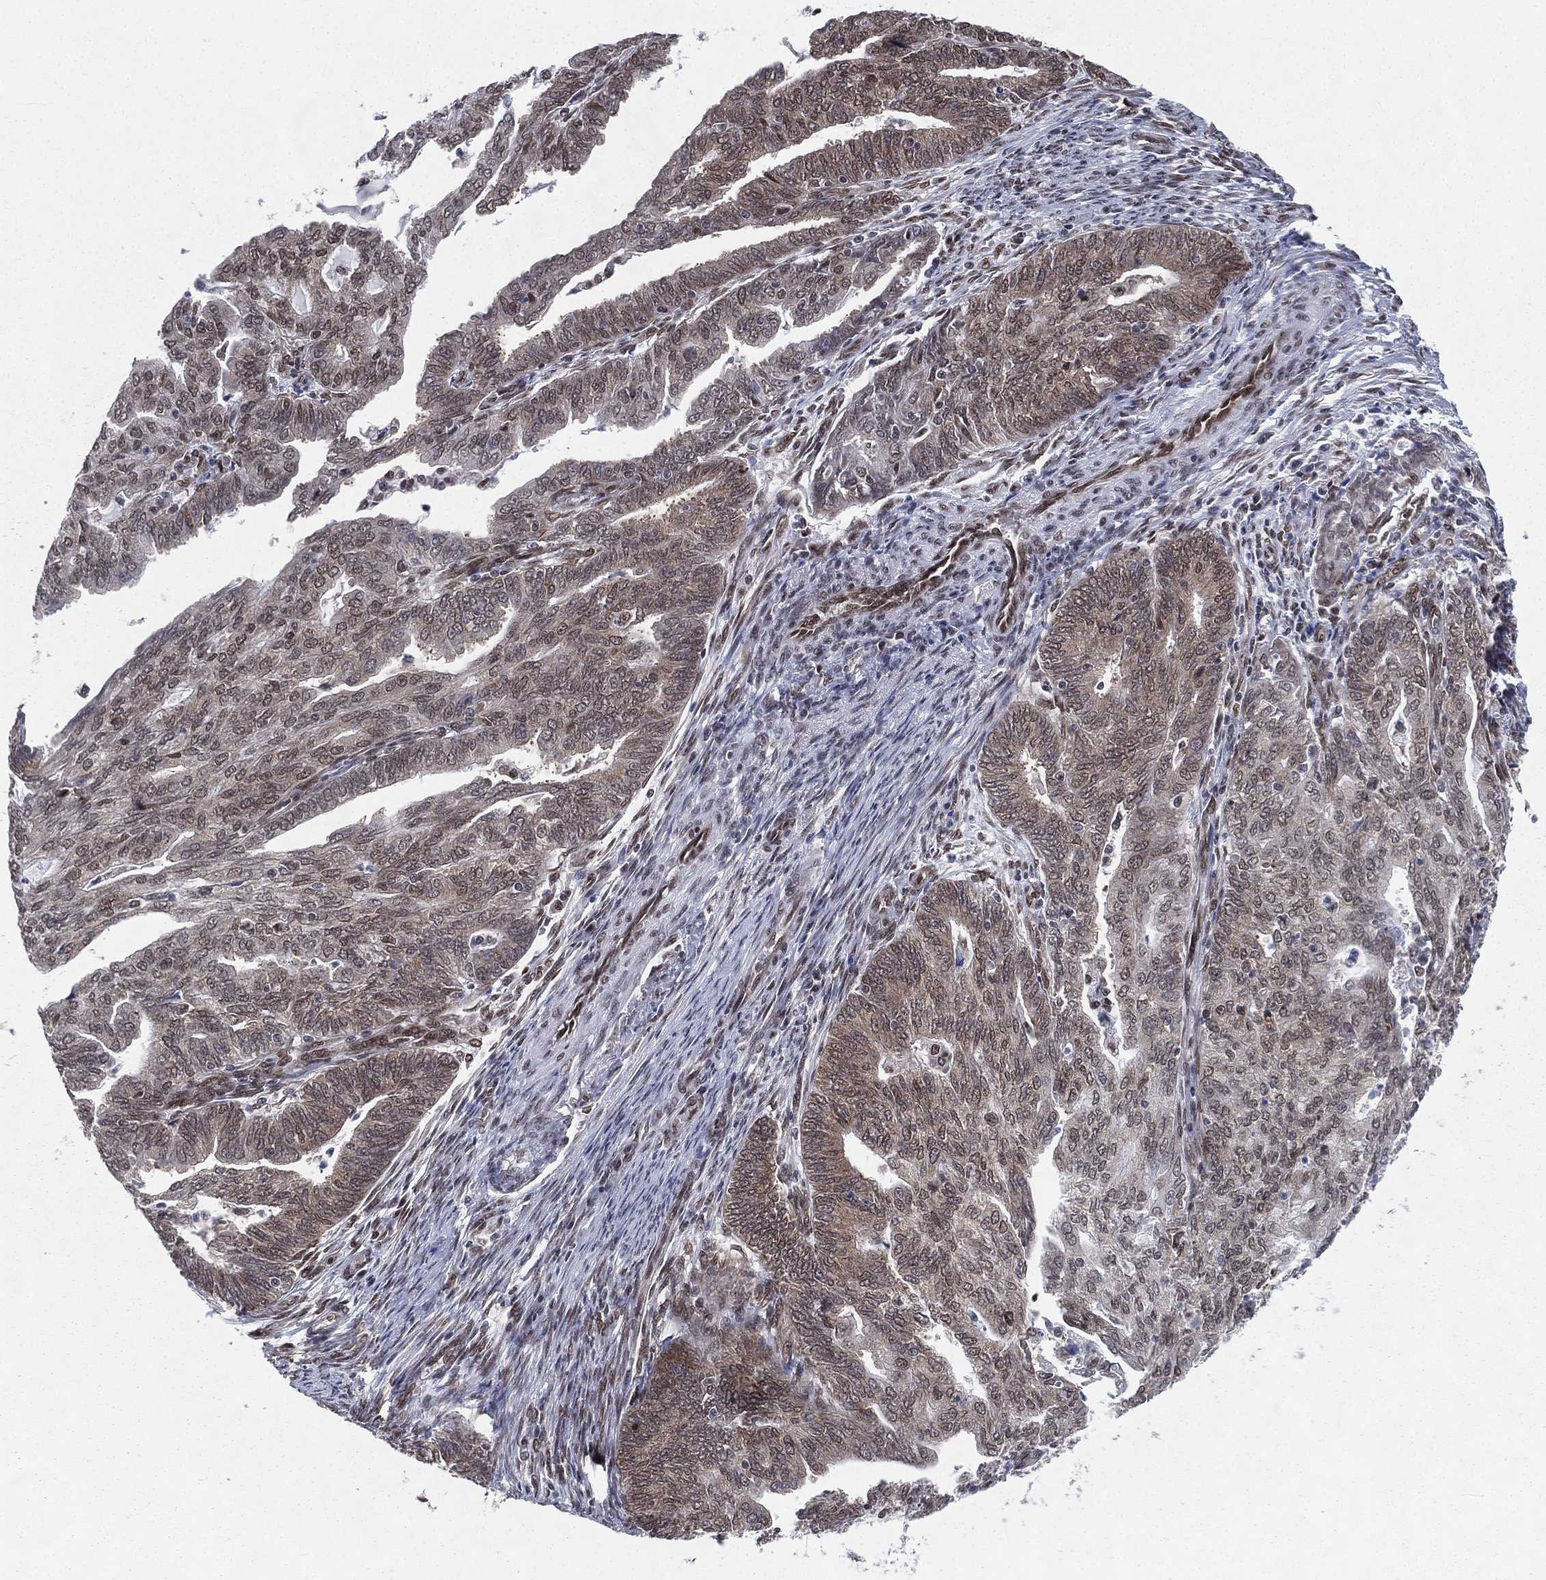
{"staining": {"intensity": "moderate", "quantity": "25%-75%", "location": "nuclear"}, "tissue": "endometrial cancer", "cell_type": "Tumor cells", "image_type": "cancer", "snomed": [{"axis": "morphology", "description": "Adenocarcinoma, NOS"}, {"axis": "topography", "description": "Endometrium"}], "caption": "Endometrial cancer was stained to show a protein in brown. There is medium levels of moderate nuclear expression in about 25%-75% of tumor cells. Nuclei are stained in blue.", "gene": "FUBP3", "patient": {"sex": "female", "age": 82}}